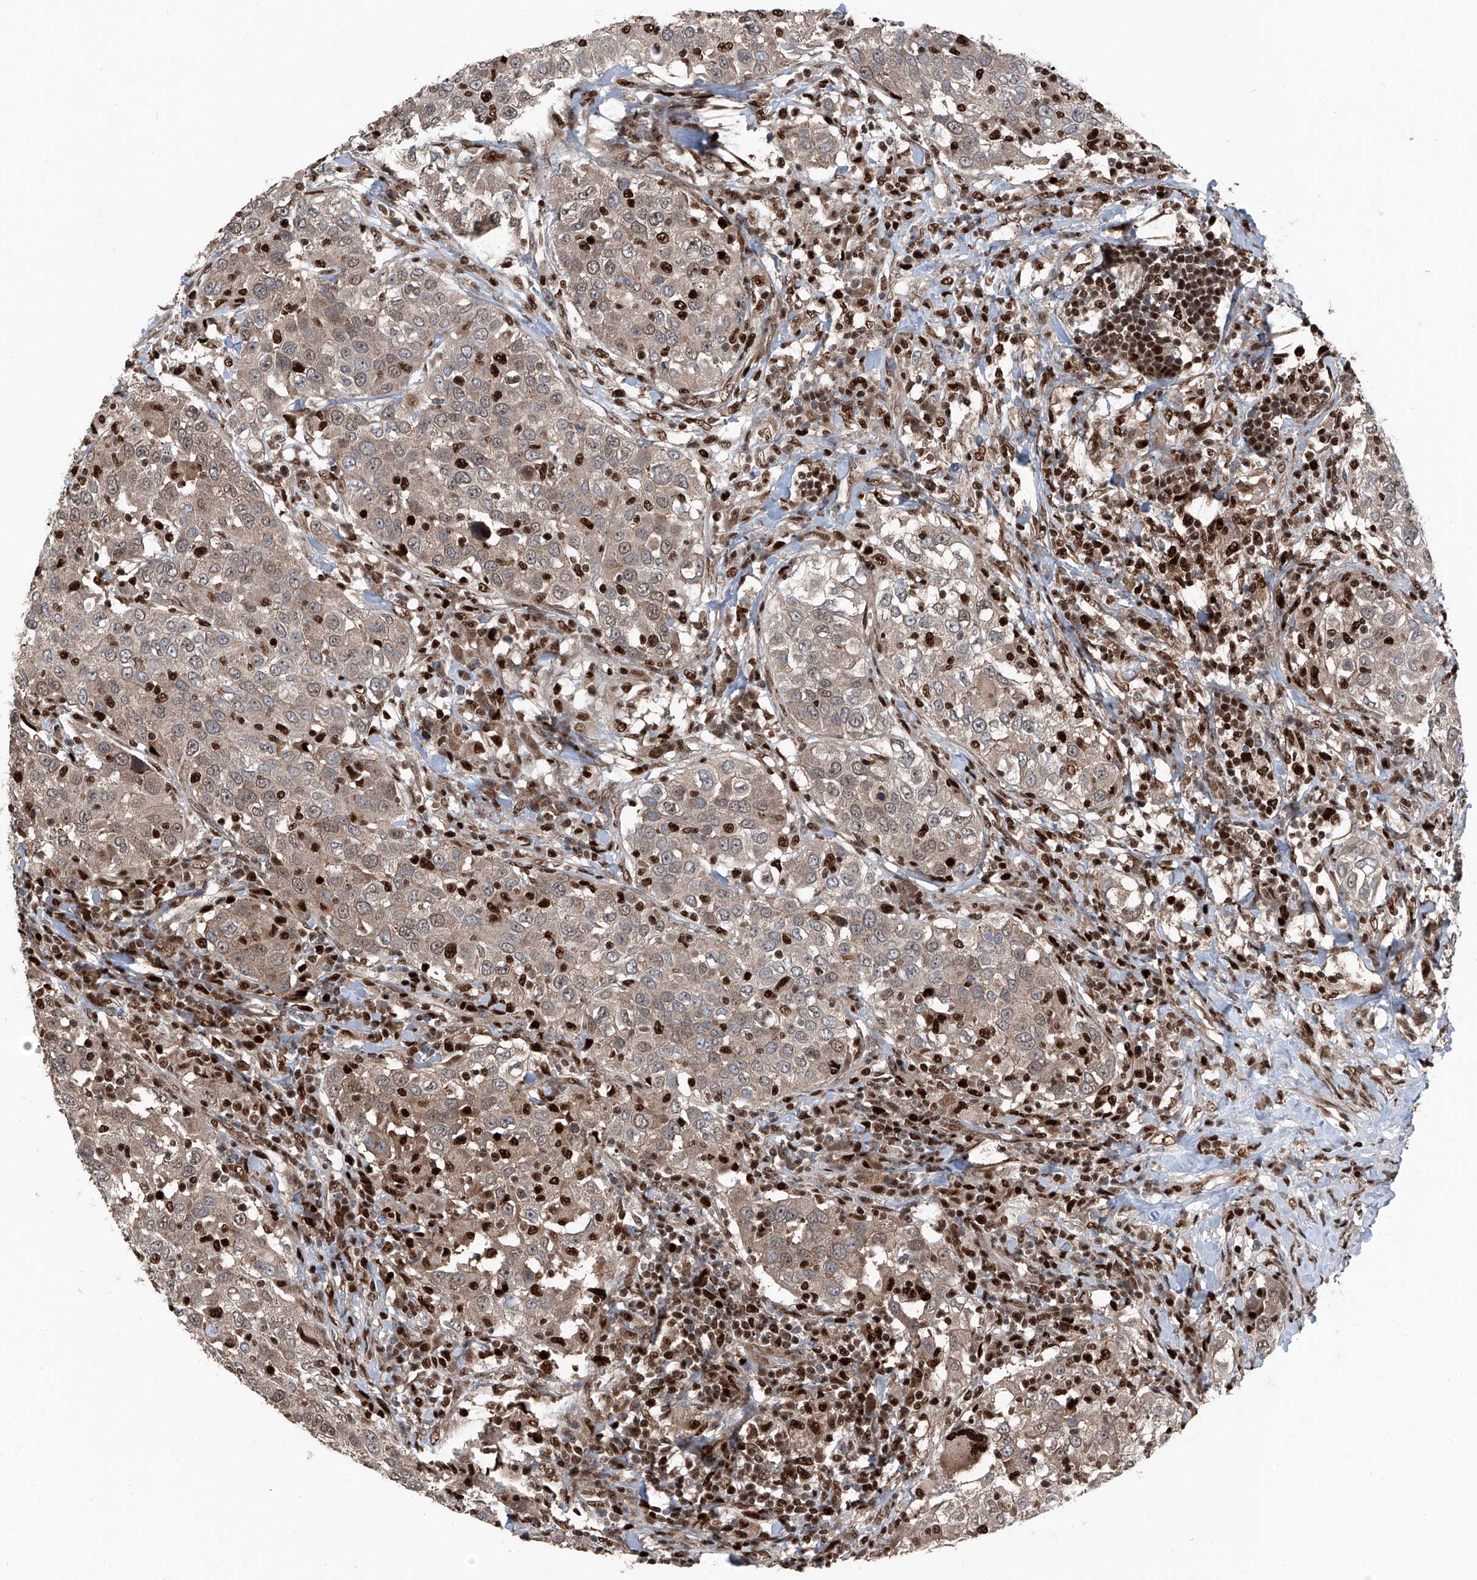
{"staining": {"intensity": "weak", "quantity": ">75%", "location": "cytoplasmic/membranous,nuclear"}, "tissue": "urothelial cancer", "cell_type": "Tumor cells", "image_type": "cancer", "snomed": [{"axis": "morphology", "description": "Urothelial carcinoma, High grade"}, {"axis": "topography", "description": "Urinary bladder"}], "caption": "DAB immunohistochemical staining of human urothelial carcinoma (high-grade) shows weak cytoplasmic/membranous and nuclear protein positivity in about >75% of tumor cells.", "gene": "FKBP5", "patient": {"sex": "female", "age": 80}}